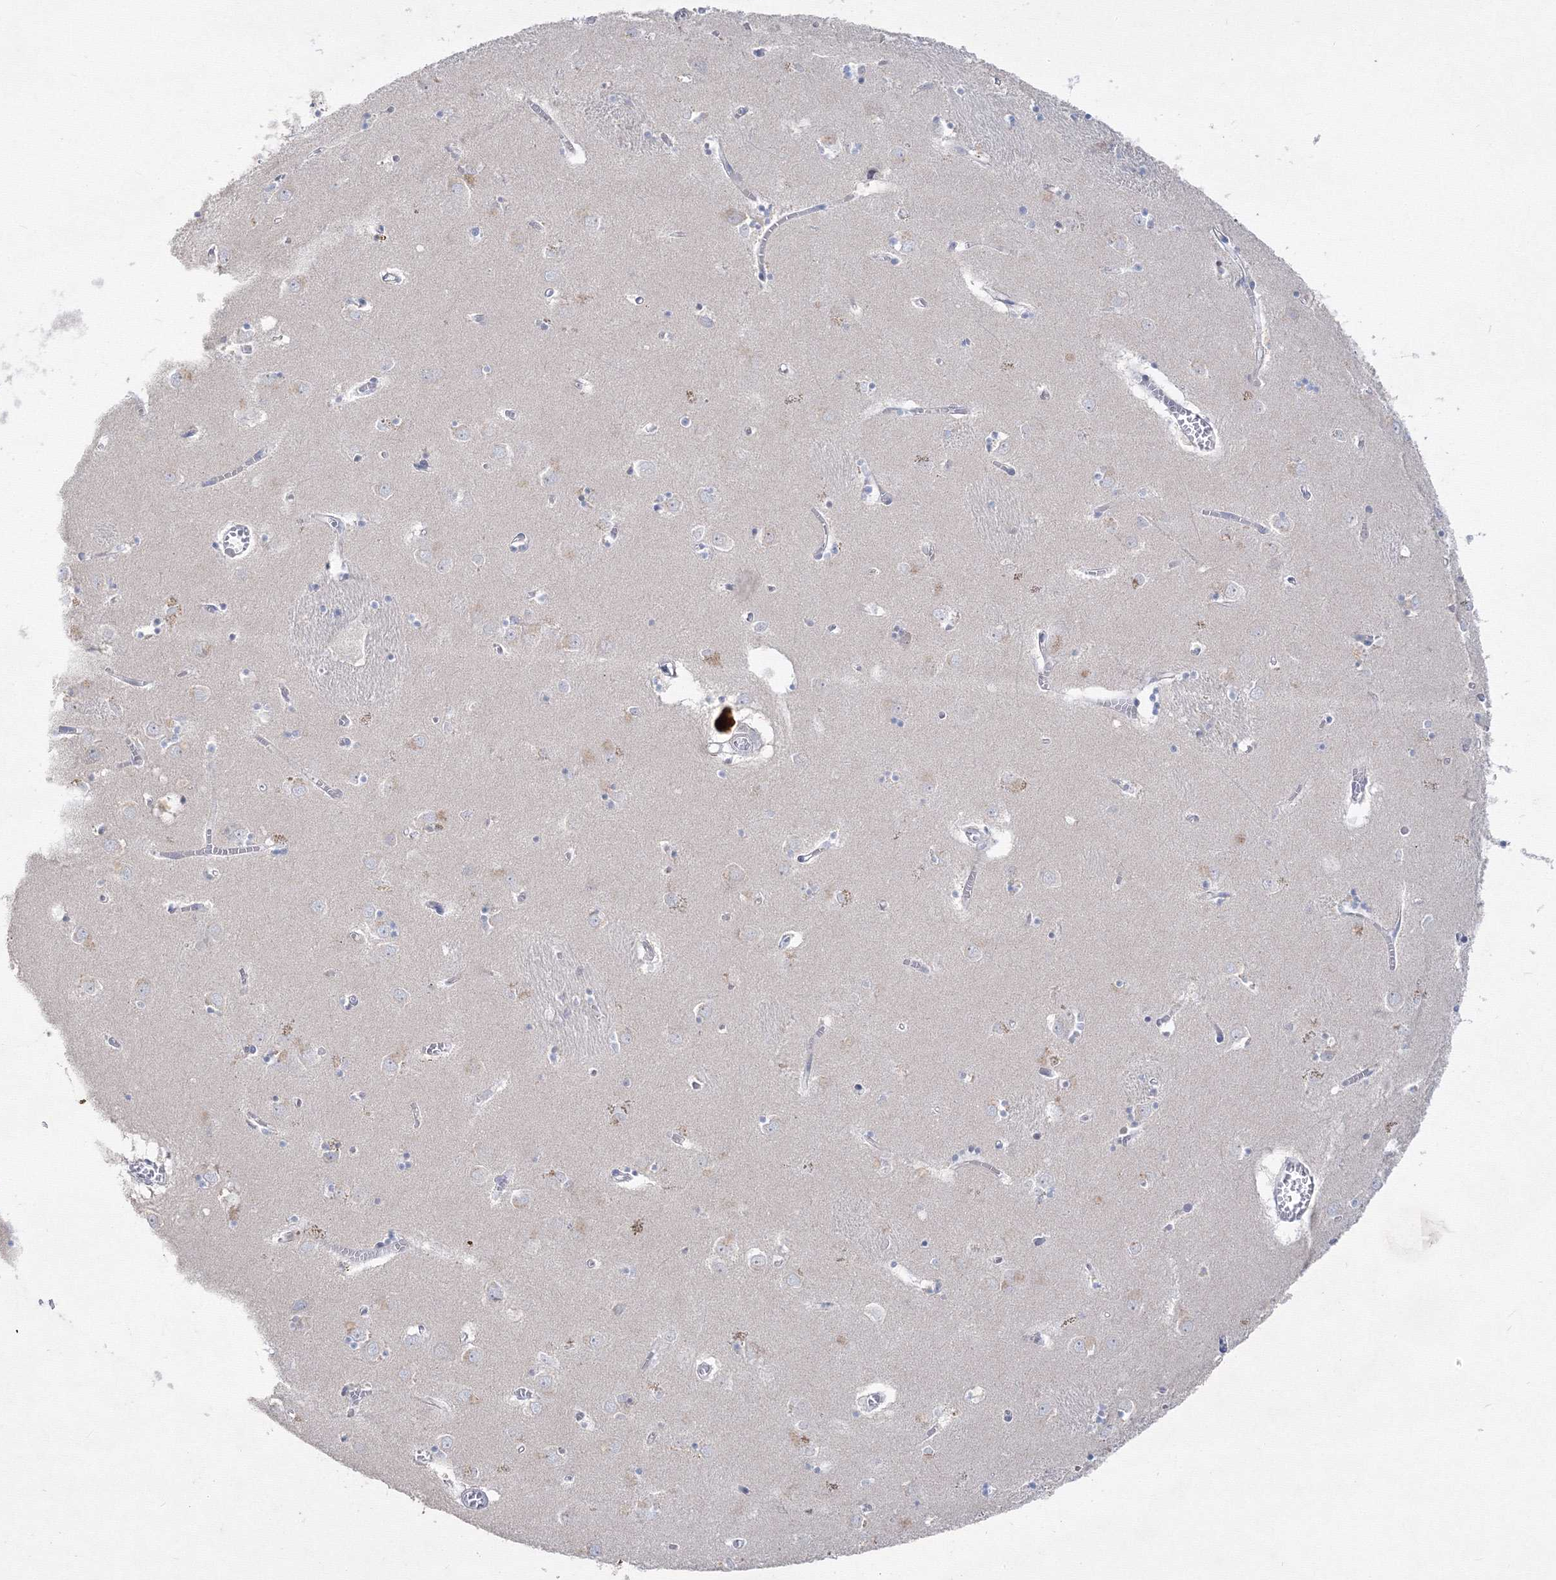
{"staining": {"intensity": "negative", "quantity": "none", "location": "none"}, "tissue": "caudate", "cell_type": "Glial cells", "image_type": "normal", "snomed": [{"axis": "morphology", "description": "Normal tissue, NOS"}, {"axis": "topography", "description": "Lateral ventricle wall"}], "caption": "Immunohistochemistry (IHC) histopathology image of unremarkable caudate stained for a protein (brown), which reveals no positivity in glial cells. (DAB (3,3'-diaminobenzidine) immunohistochemistry with hematoxylin counter stain).", "gene": "FBXL8", "patient": {"sex": "male", "age": 70}}